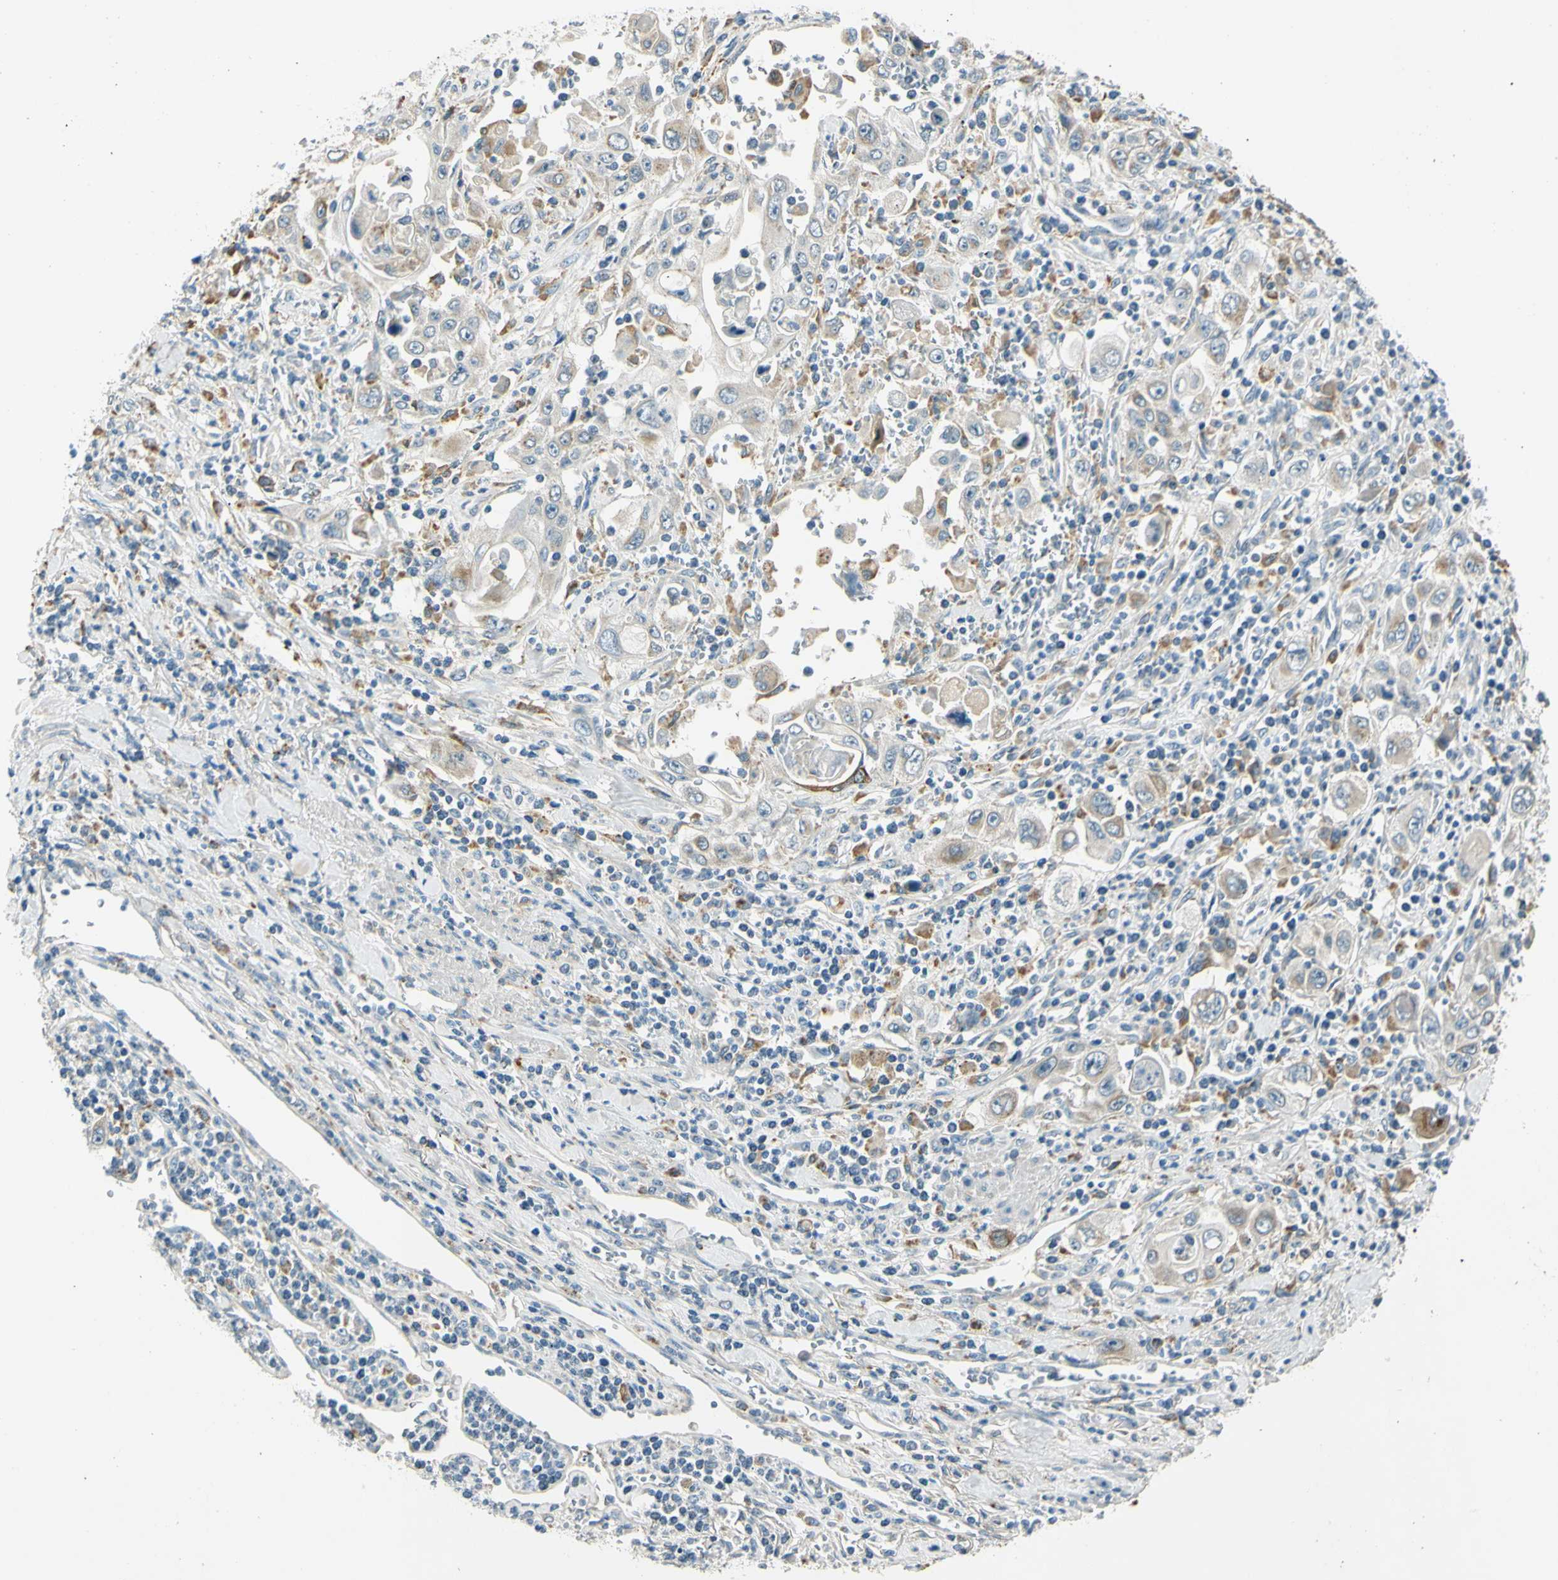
{"staining": {"intensity": "negative", "quantity": "none", "location": "none"}, "tissue": "pancreatic cancer", "cell_type": "Tumor cells", "image_type": "cancer", "snomed": [{"axis": "morphology", "description": "Adenocarcinoma, NOS"}, {"axis": "topography", "description": "Pancreas"}], "caption": "The image reveals no staining of tumor cells in pancreatic cancer. Brightfield microscopy of immunohistochemistry (IHC) stained with DAB (3,3'-diaminobenzidine) (brown) and hematoxylin (blue), captured at high magnification.", "gene": "LAMA3", "patient": {"sex": "male", "age": 70}}